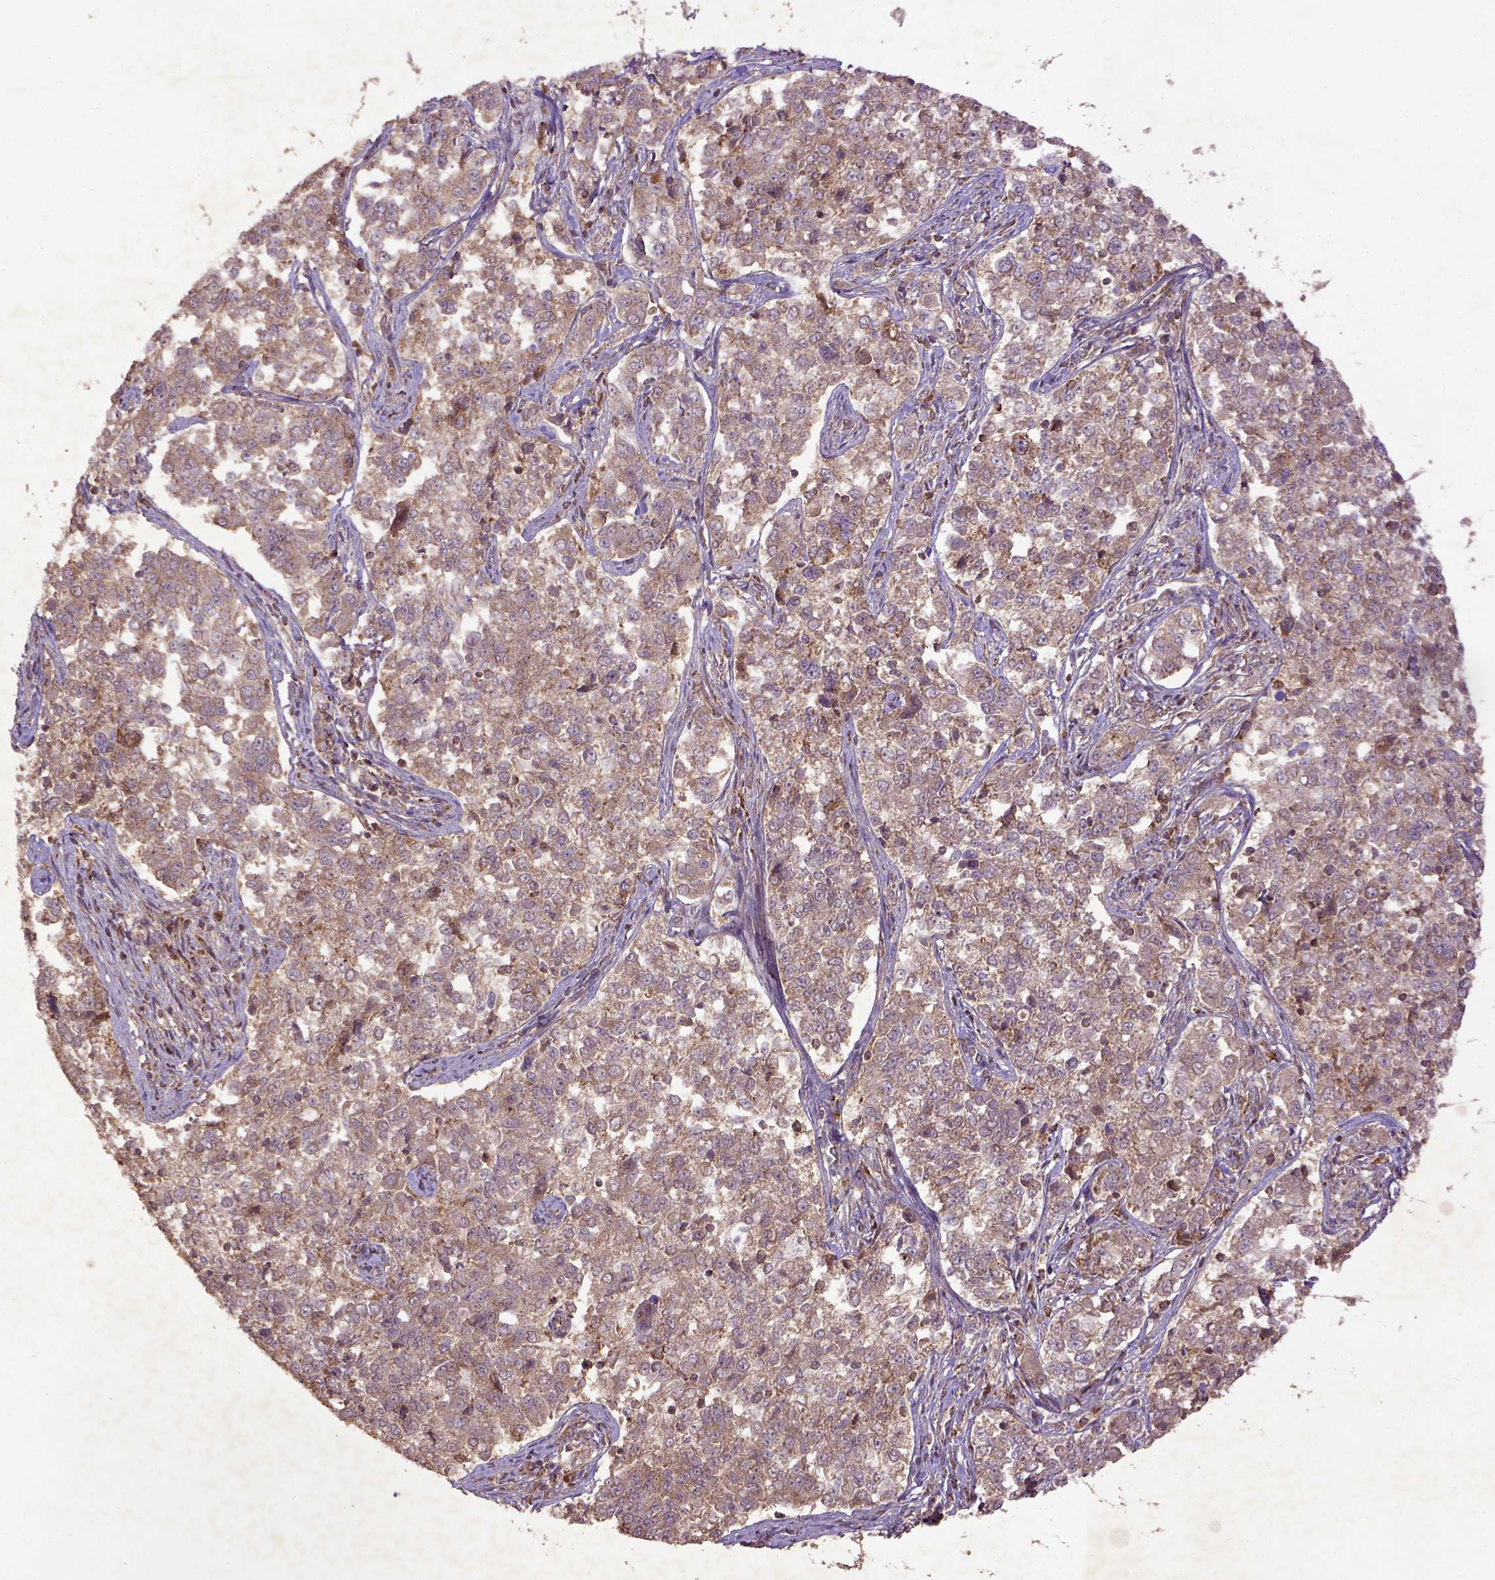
{"staining": {"intensity": "moderate", "quantity": ">75%", "location": "cytoplasmic/membranous"}, "tissue": "endometrial cancer", "cell_type": "Tumor cells", "image_type": "cancer", "snomed": [{"axis": "morphology", "description": "Adenocarcinoma, NOS"}, {"axis": "topography", "description": "Endometrium"}], "caption": "Approximately >75% of tumor cells in human endometrial adenocarcinoma reveal moderate cytoplasmic/membranous protein positivity as visualized by brown immunohistochemical staining.", "gene": "MT-CO1", "patient": {"sex": "female", "age": 43}}